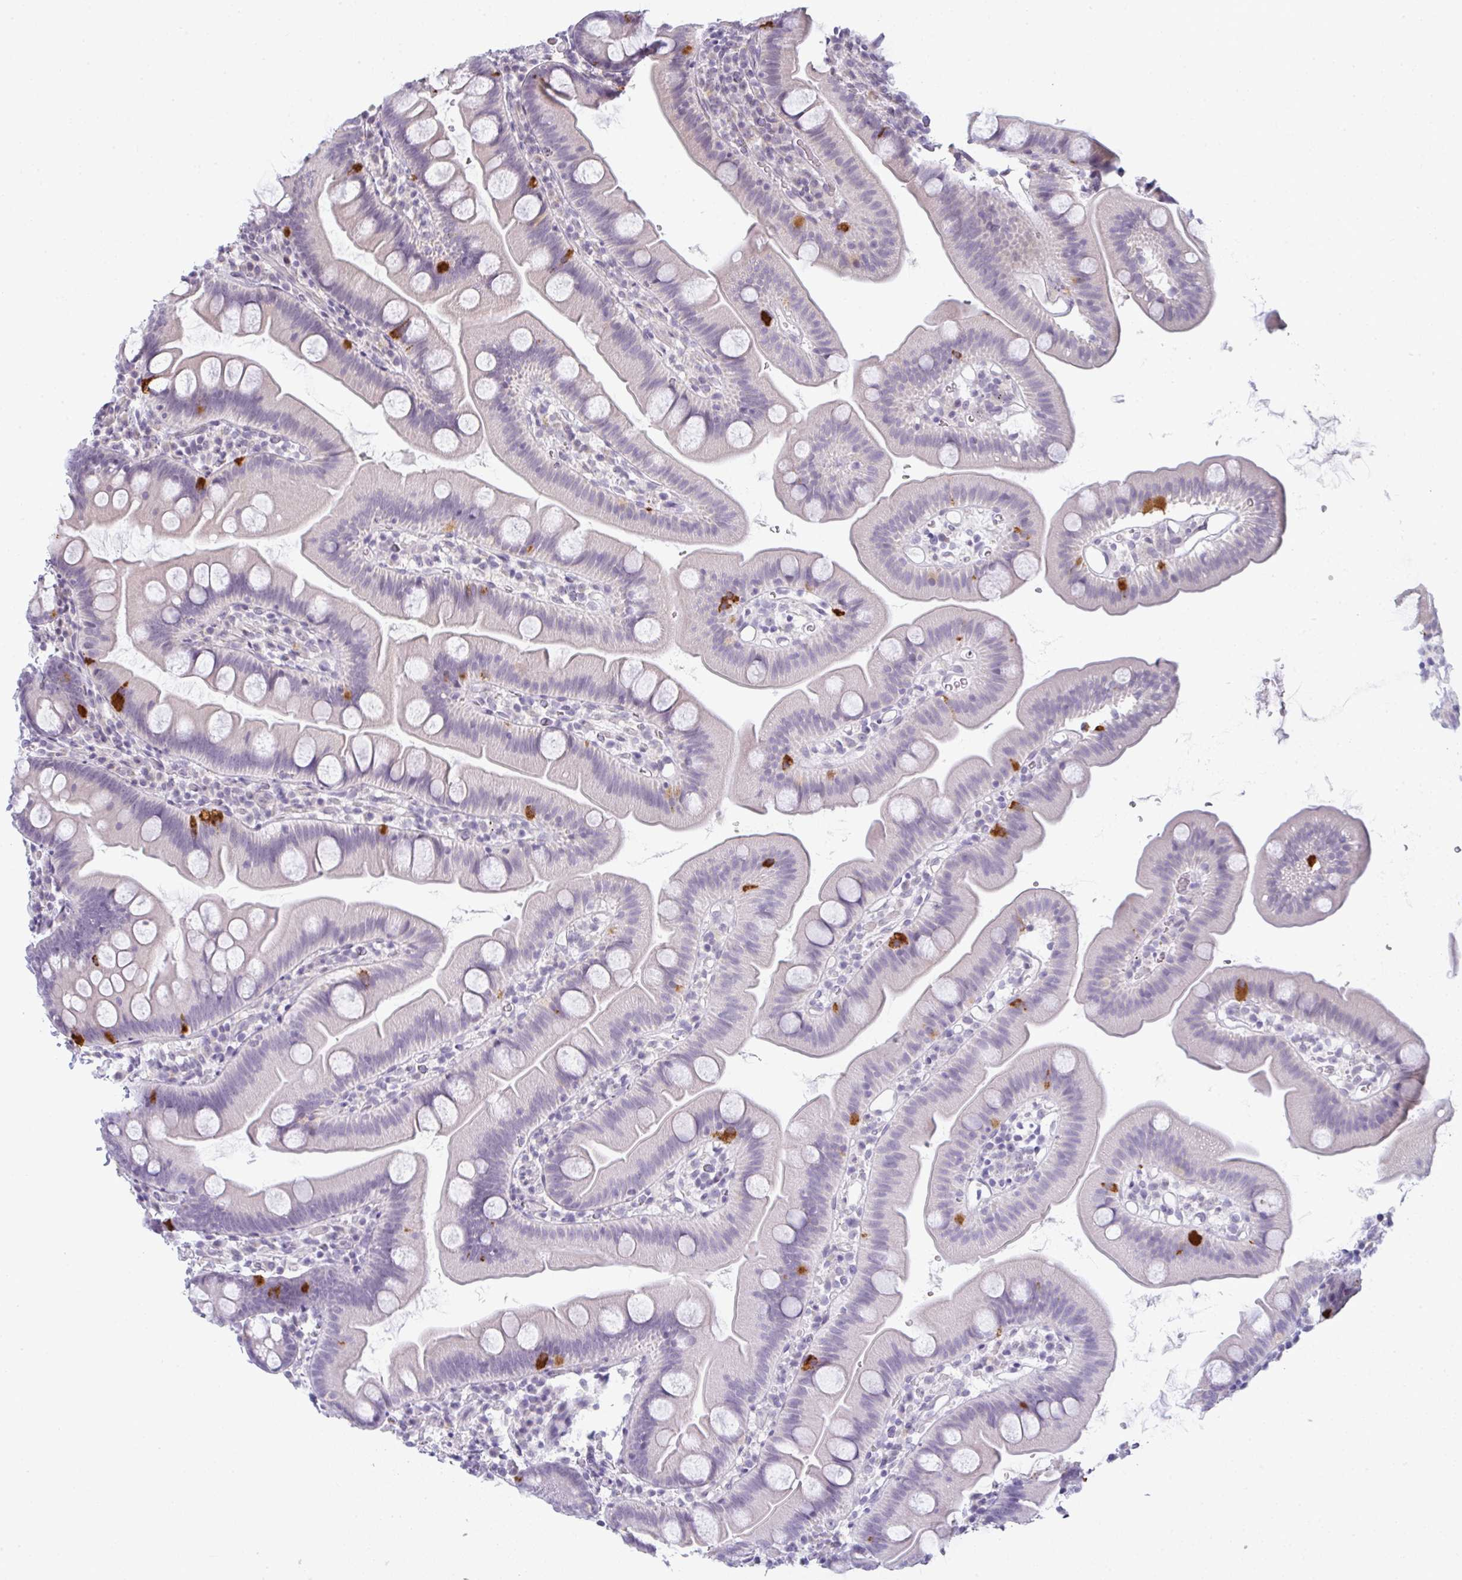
{"staining": {"intensity": "strong", "quantity": "<25%", "location": "cytoplasmic/membranous"}, "tissue": "small intestine", "cell_type": "Glandular cells", "image_type": "normal", "snomed": [{"axis": "morphology", "description": "Normal tissue, NOS"}, {"axis": "topography", "description": "Small intestine"}], "caption": "IHC image of benign human small intestine stained for a protein (brown), which exhibits medium levels of strong cytoplasmic/membranous staining in about <25% of glandular cells.", "gene": "TEX33", "patient": {"sex": "female", "age": 68}}